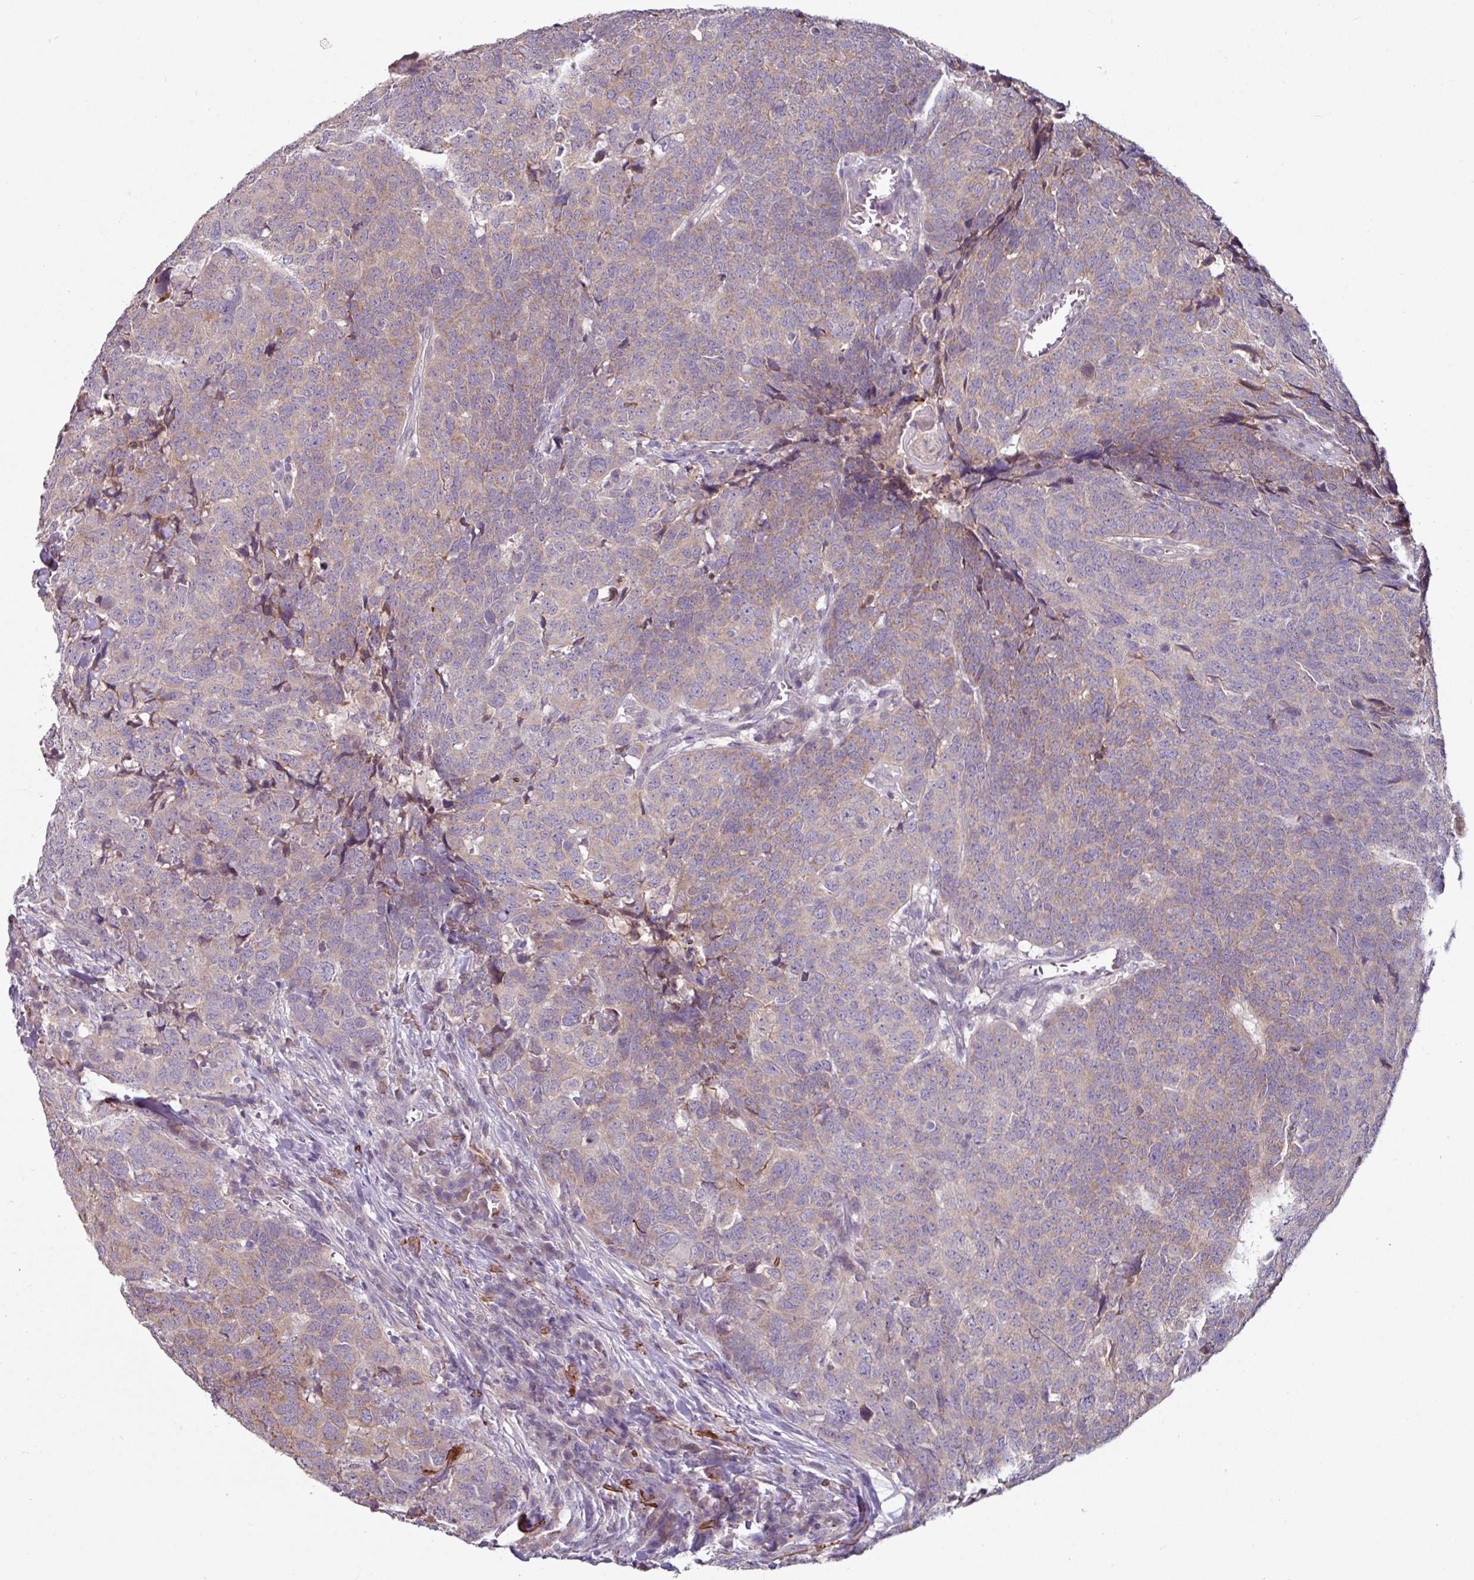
{"staining": {"intensity": "moderate", "quantity": "<25%", "location": "cytoplasmic/membranous"}, "tissue": "head and neck cancer", "cell_type": "Tumor cells", "image_type": "cancer", "snomed": [{"axis": "morphology", "description": "Squamous cell carcinoma, NOS"}, {"axis": "topography", "description": "Head-Neck"}], "caption": "Head and neck cancer stained for a protein displays moderate cytoplasmic/membranous positivity in tumor cells.", "gene": "MTMR14", "patient": {"sex": "male", "age": 66}}